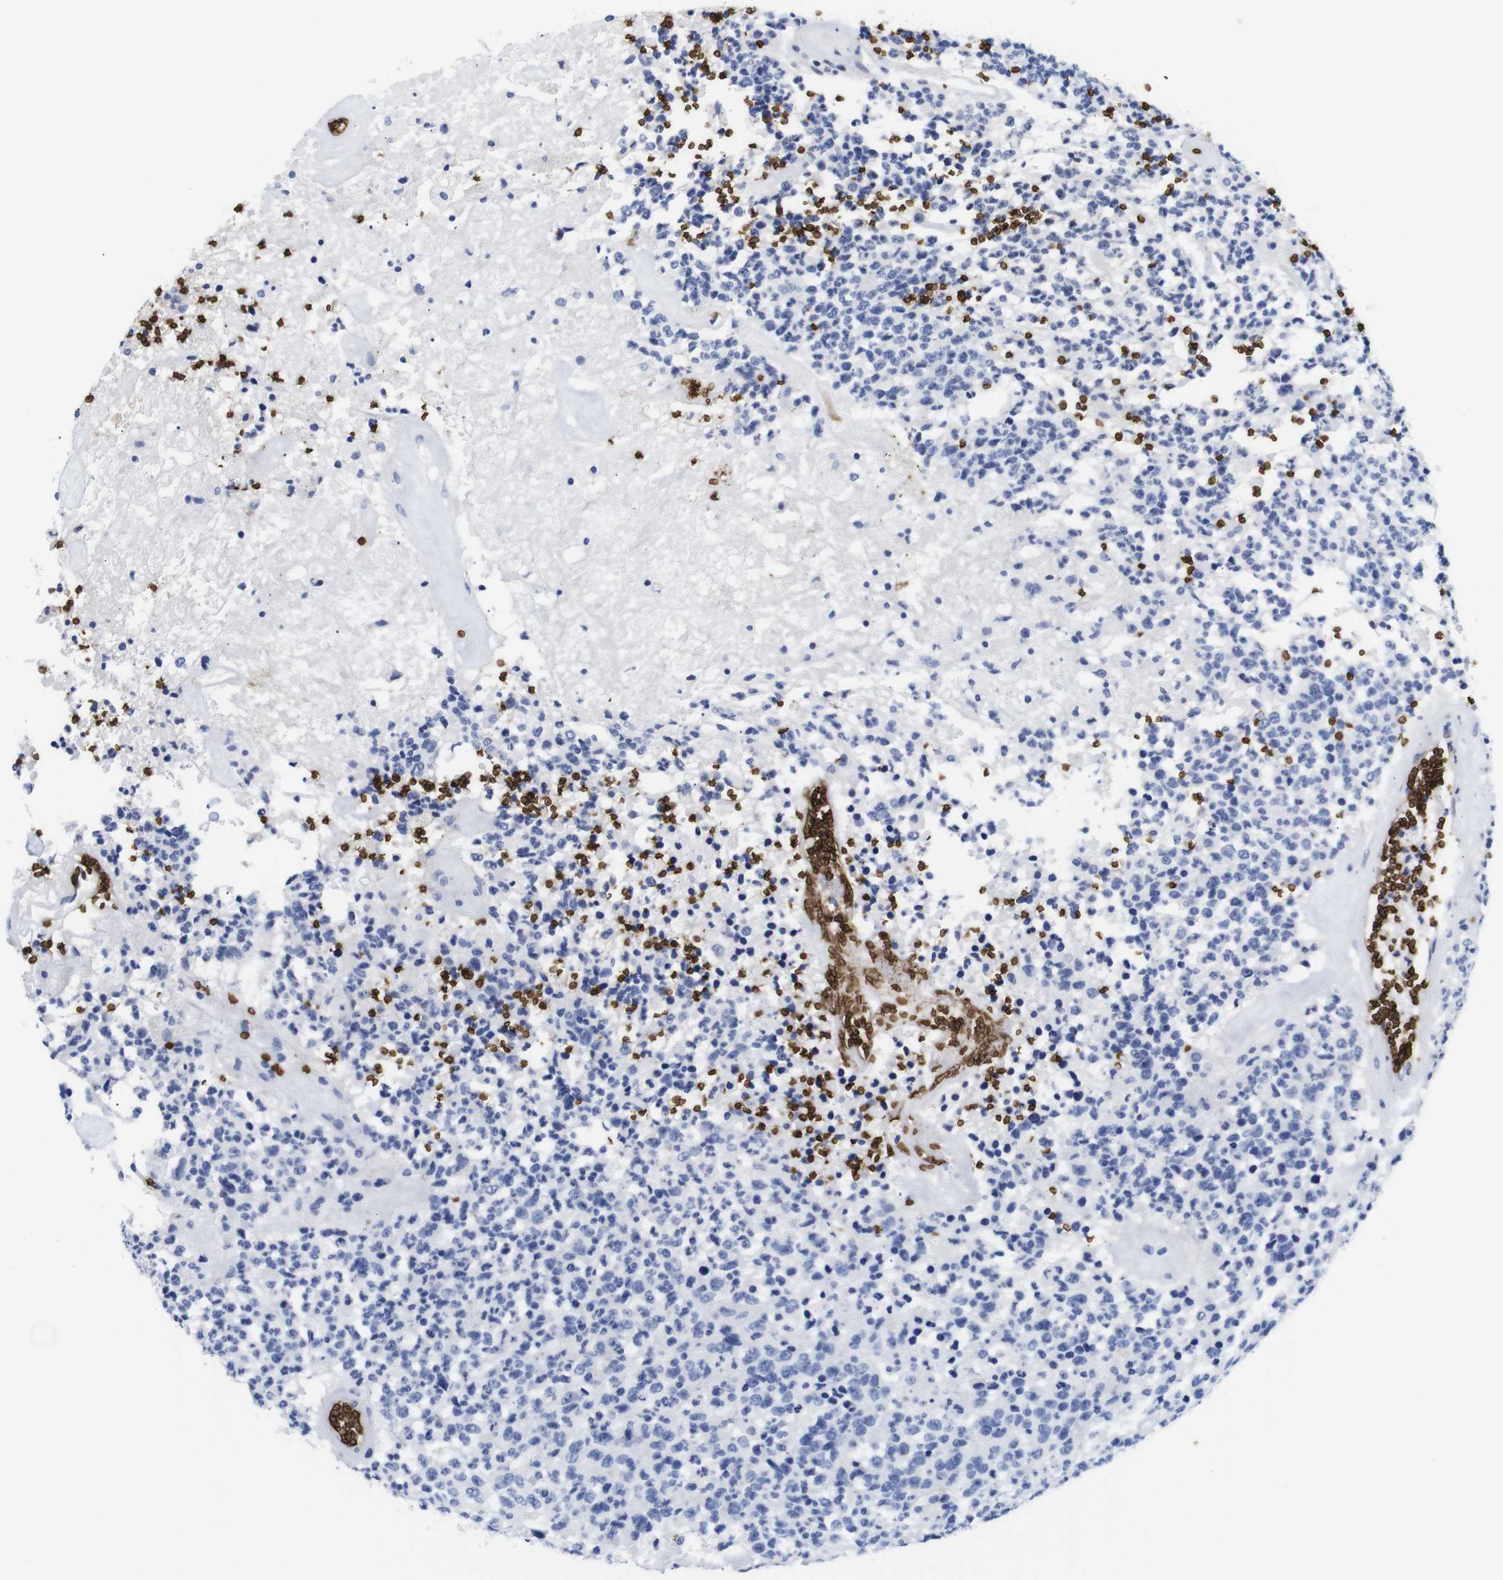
{"staining": {"intensity": "negative", "quantity": "none", "location": "none"}, "tissue": "glioma", "cell_type": "Tumor cells", "image_type": "cancer", "snomed": [{"axis": "morphology", "description": "Glioma, malignant, High grade"}, {"axis": "topography", "description": "pancreas cauda"}], "caption": "A histopathology image of human glioma is negative for staining in tumor cells.", "gene": "S1PR2", "patient": {"sex": "male", "age": 60}}